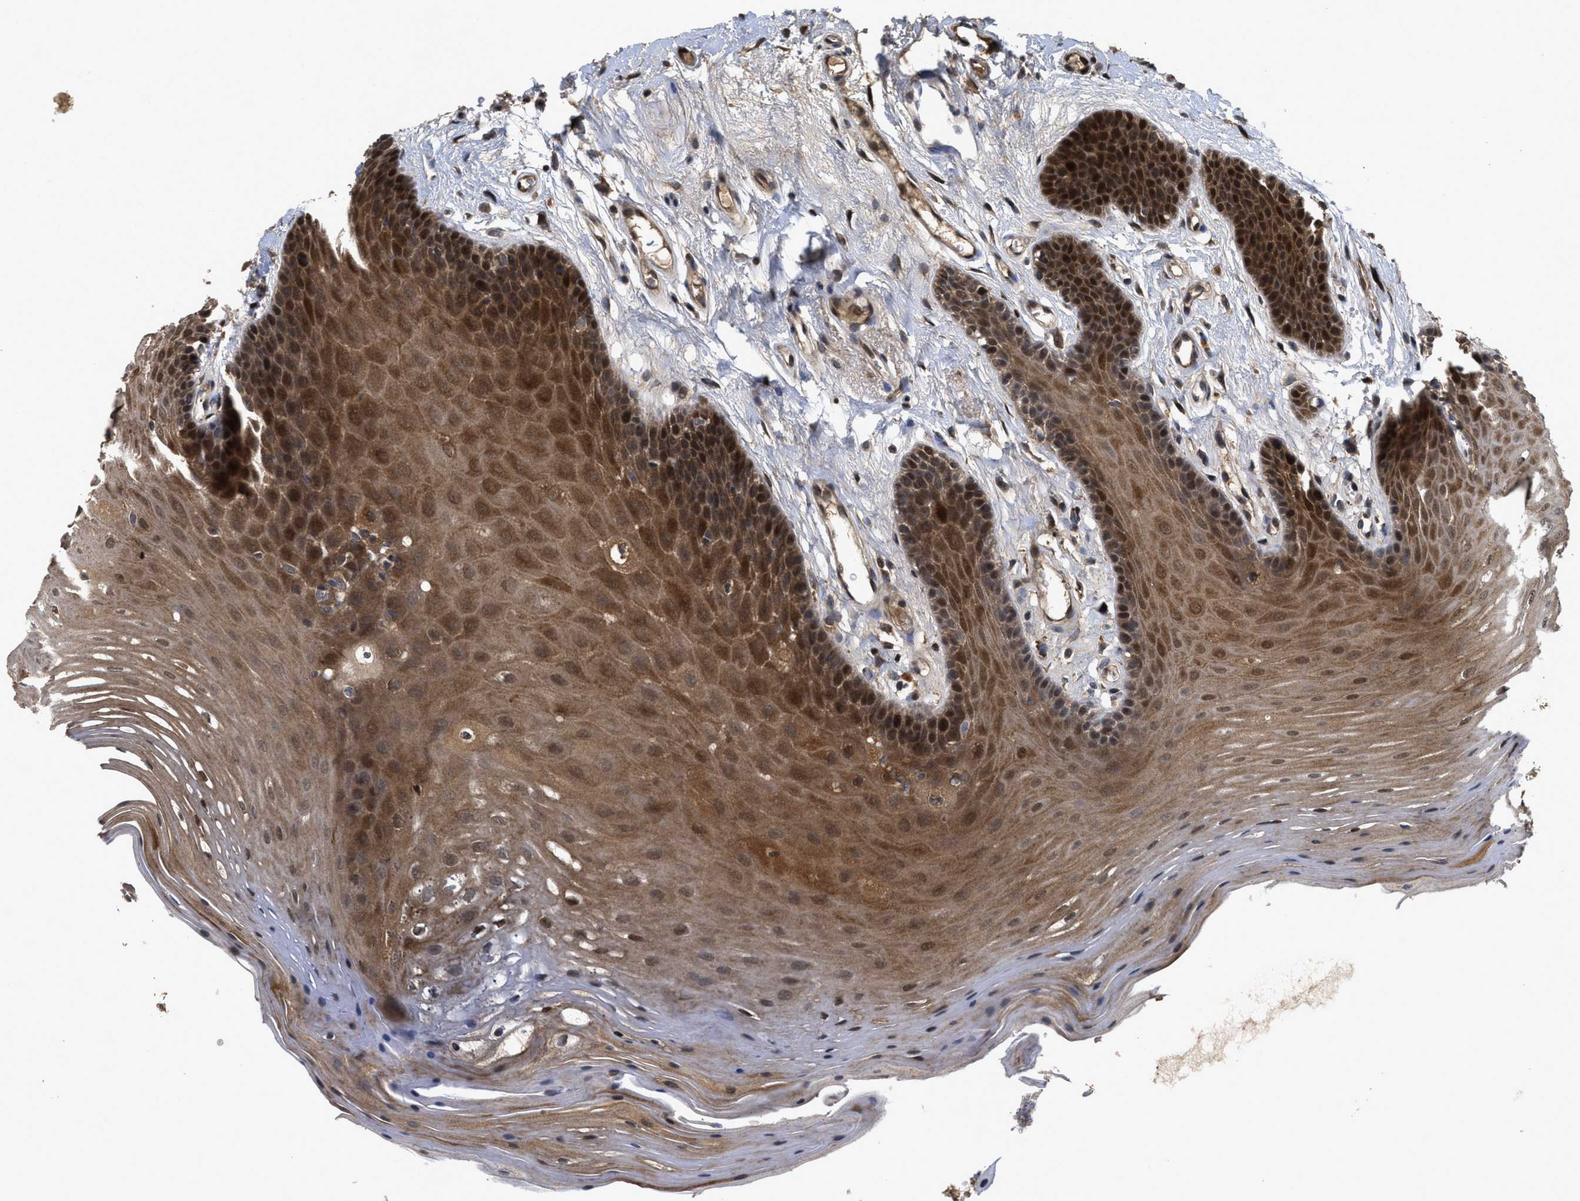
{"staining": {"intensity": "moderate", "quantity": ">75%", "location": "cytoplasmic/membranous,nuclear"}, "tissue": "oral mucosa", "cell_type": "Squamous epithelial cells", "image_type": "normal", "snomed": [{"axis": "morphology", "description": "Normal tissue, NOS"}, {"axis": "morphology", "description": "Squamous cell carcinoma, NOS"}, {"axis": "topography", "description": "Oral tissue"}, {"axis": "topography", "description": "Head-Neck"}], "caption": "Oral mucosa stained with immunohistochemistry (IHC) shows moderate cytoplasmic/membranous,nuclear positivity in about >75% of squamous epithelial cells.", "gene": "CBR3", "patient": {"sex": "male", "age": 71}}